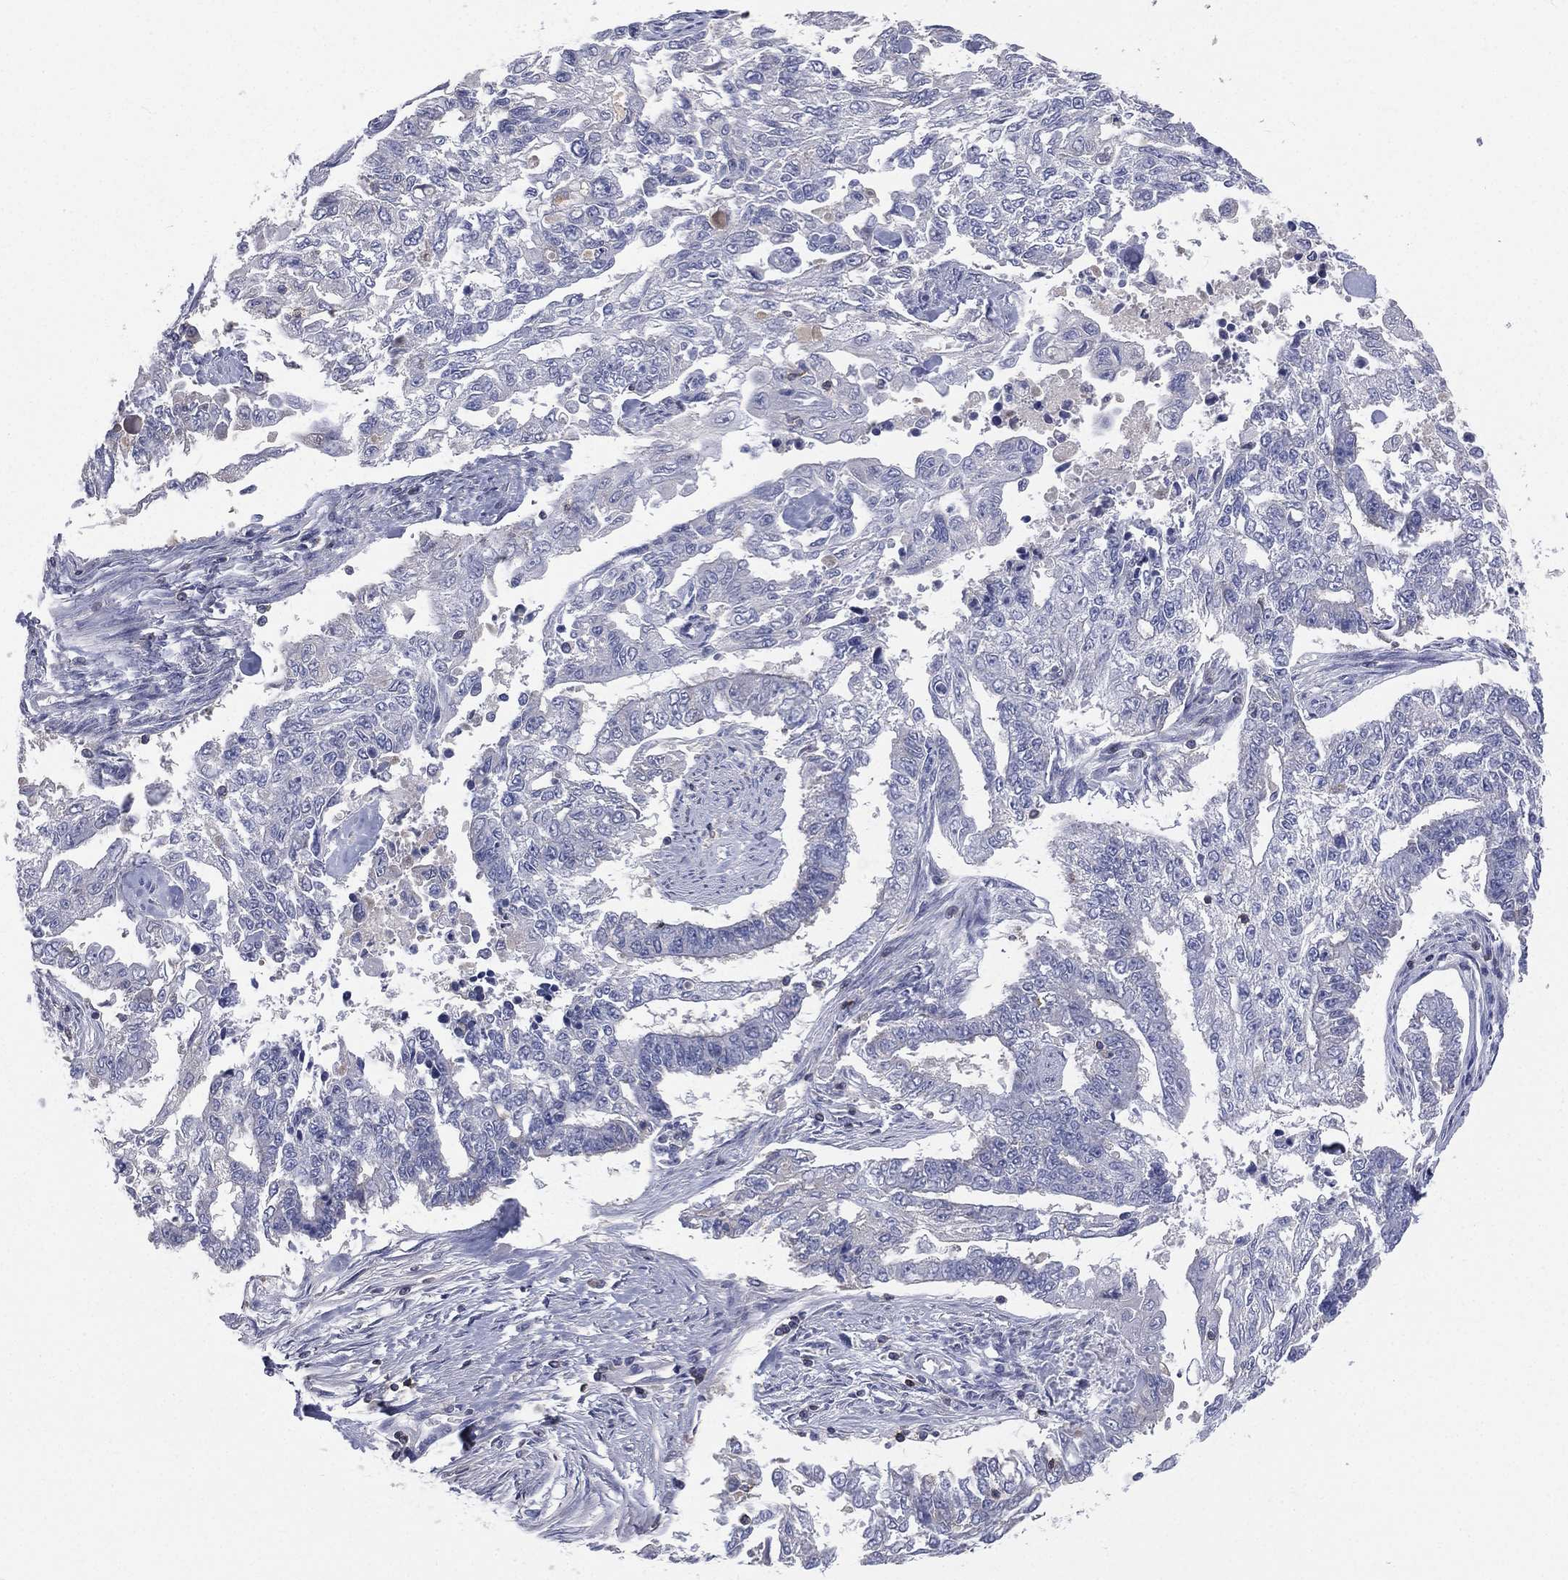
{"staining": {"intensity": "negative", "quantity": "none", "location": "none"}, "tissue": "endometrial cancer", "cell_type": "Tumor cells", "image_type": "cancer", "snomed": [{"axis": "morphology", "description": "Adenocarcinoma, NOS"}, {"axis": "topography", "description": "Uterus"}], "caption": "A high-resolution micrograph shows immunohistochemistry staining of endometrial cancer (adenocarcinoma), which shows no significant expression in tumor cells.", "gene": "CD3D", "patient": {"sex": "female", "age": 59}}